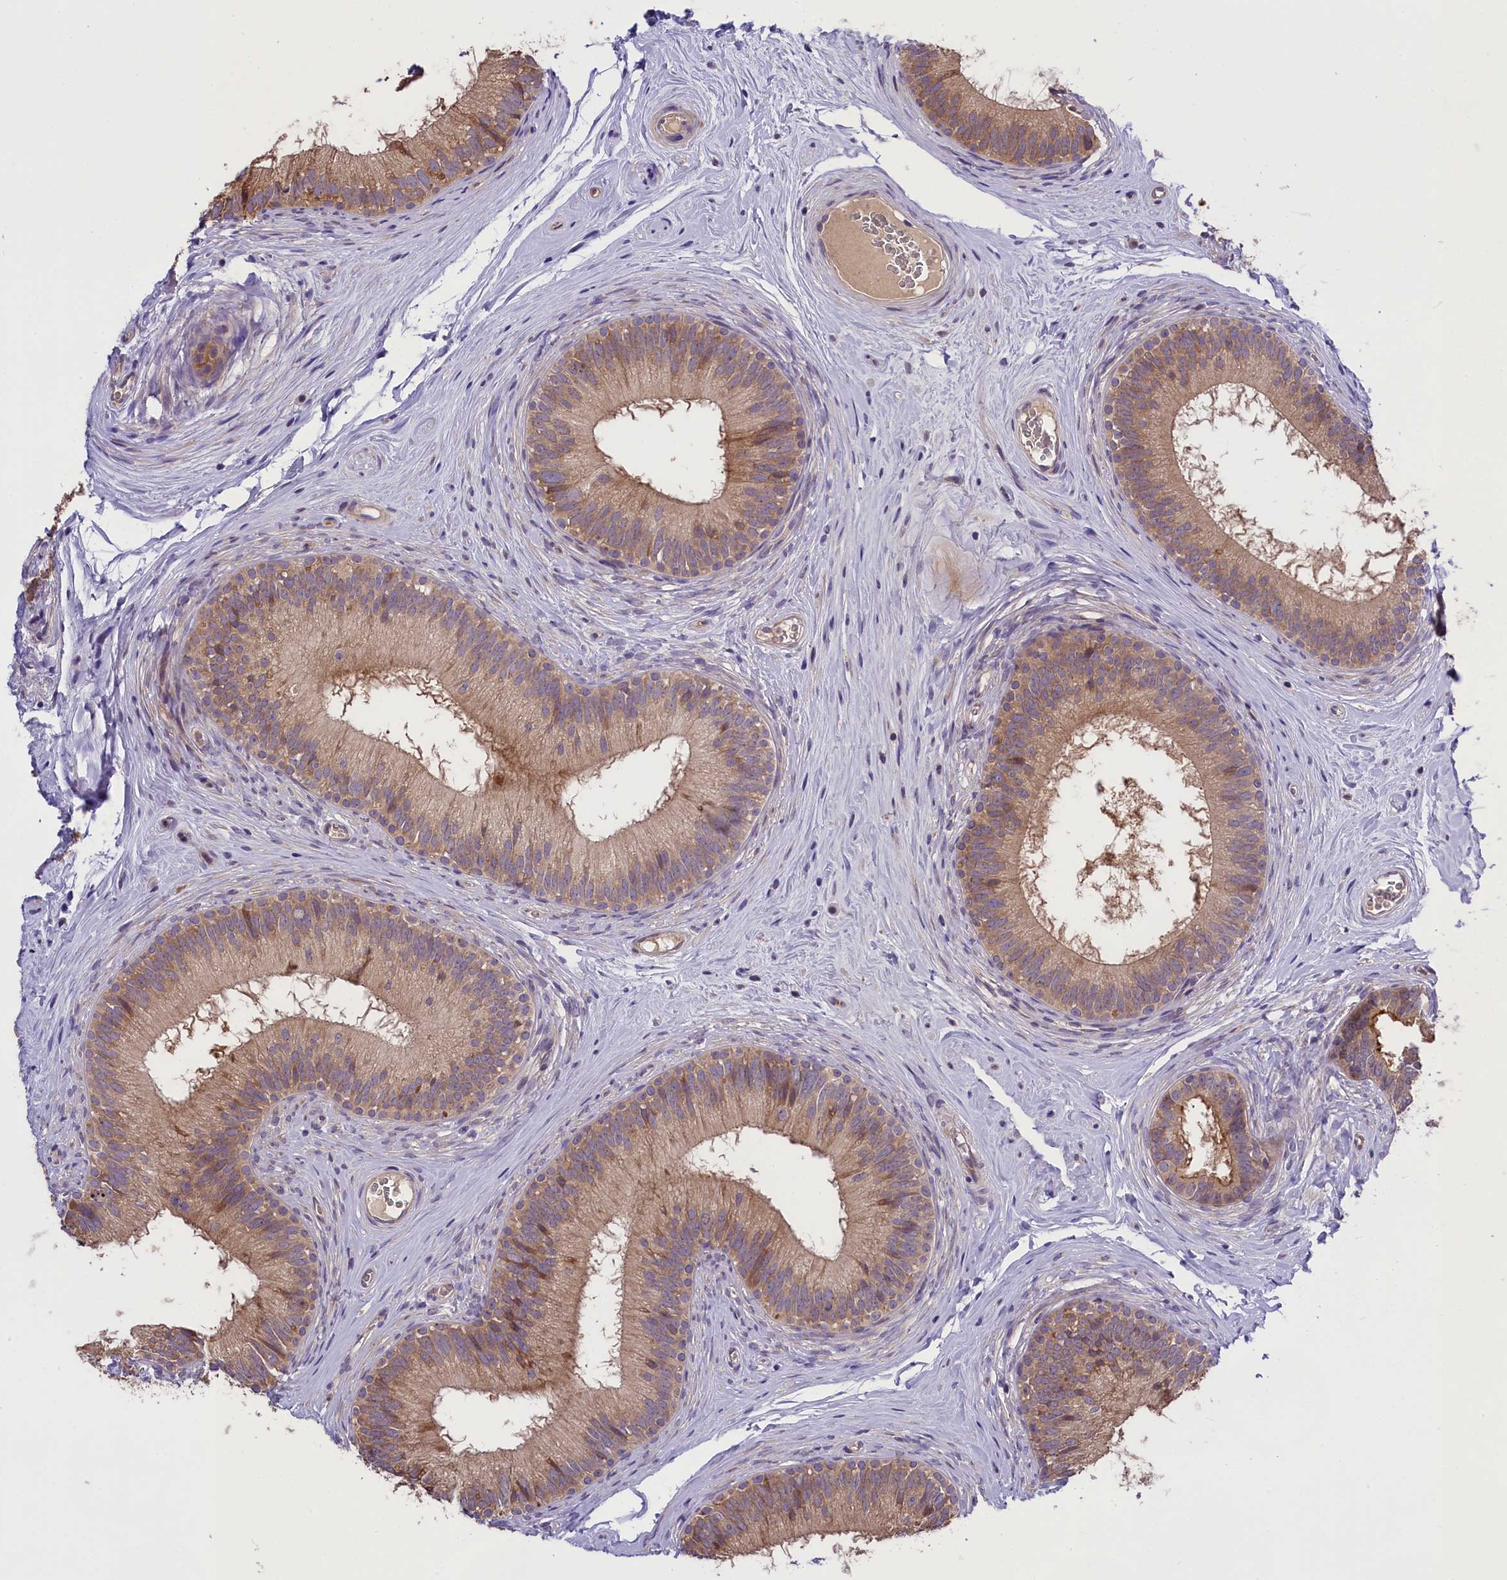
{"staining": {"intensity": "moderate", "quantity": ">75%", "location": "cytoplasmic/membranous"}, "tissue": "epididymis", "cell_type": "Glandular cells", "image_type": "normal", "snomed": [{"axis": "morphology", "description": "Normal tissue, NOS"}, {"axis": "topography", "description": "Epididymis"}], "caption": "Moderate cytoplasmic/membranous protein staining is seen in approximately >75% of glandular cells in epididymis. Ihc stains the protein in brown and the nuclei are stained blue.", "gene": "ABCC10", "patient": {"sex": "male", "age": 33}}